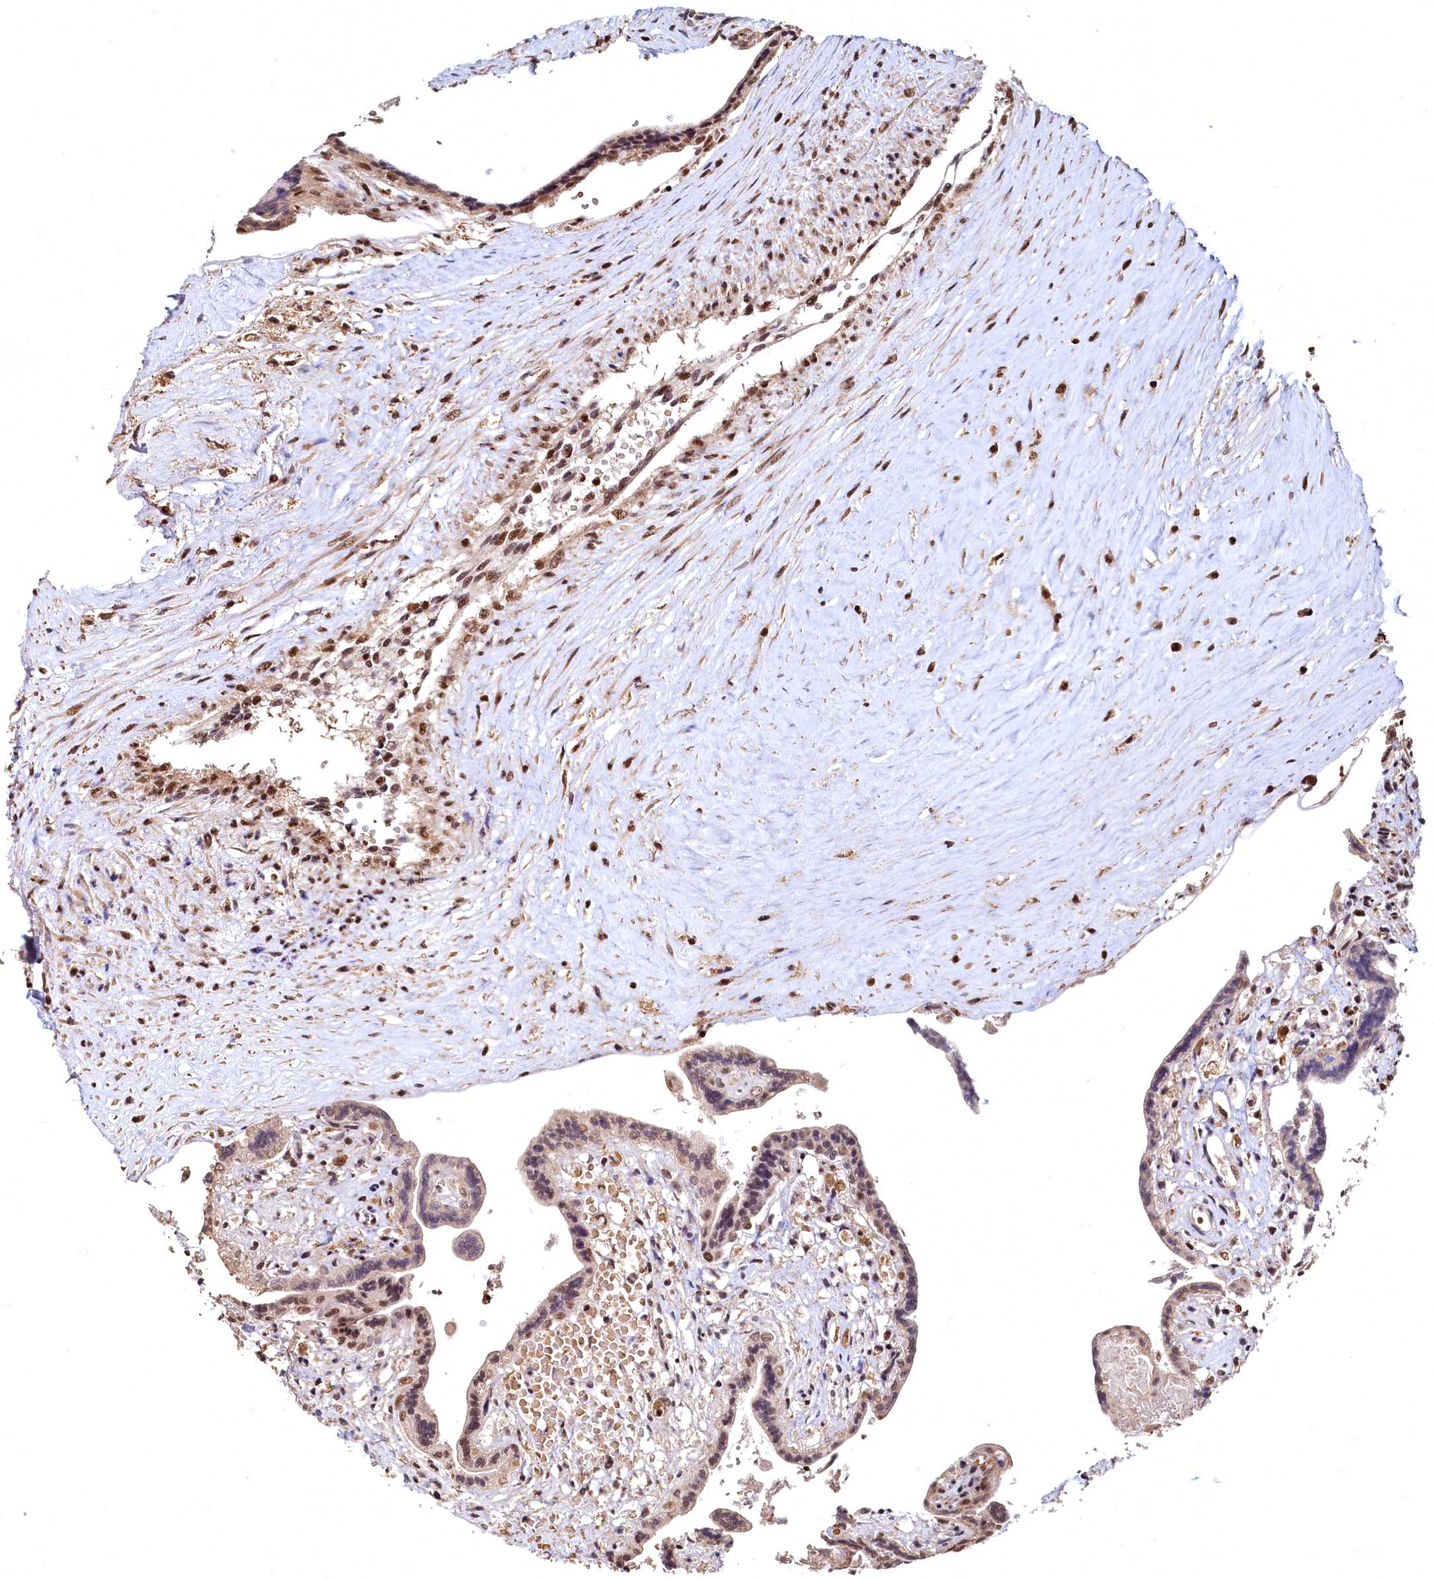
{"staining": {"intensity": "strong", "quantity": "25%-75%", "location": "cytoplasmic/membranous,nuclear"}, "tissue": "placenta", "cell_type": "Trophoblastic cells", "image_type": "normal", "snomed": [{"axis": "morphology", "description": "Normal tissue, NOS"}, {"axis": "topography", "description": "Placenta"}], "caption": "Protein staining of unremarkable placenta reveals strong cytoplasmic/membranous,nuclear expression in about 25%-75% of trophoblastic cells. (DAB (3,3'-diaminobenzidine) = brown stain, brightfield microscopy at high magnification).", "gene": "RSRC2", "patient": {"sex": "female", "age": 37}}